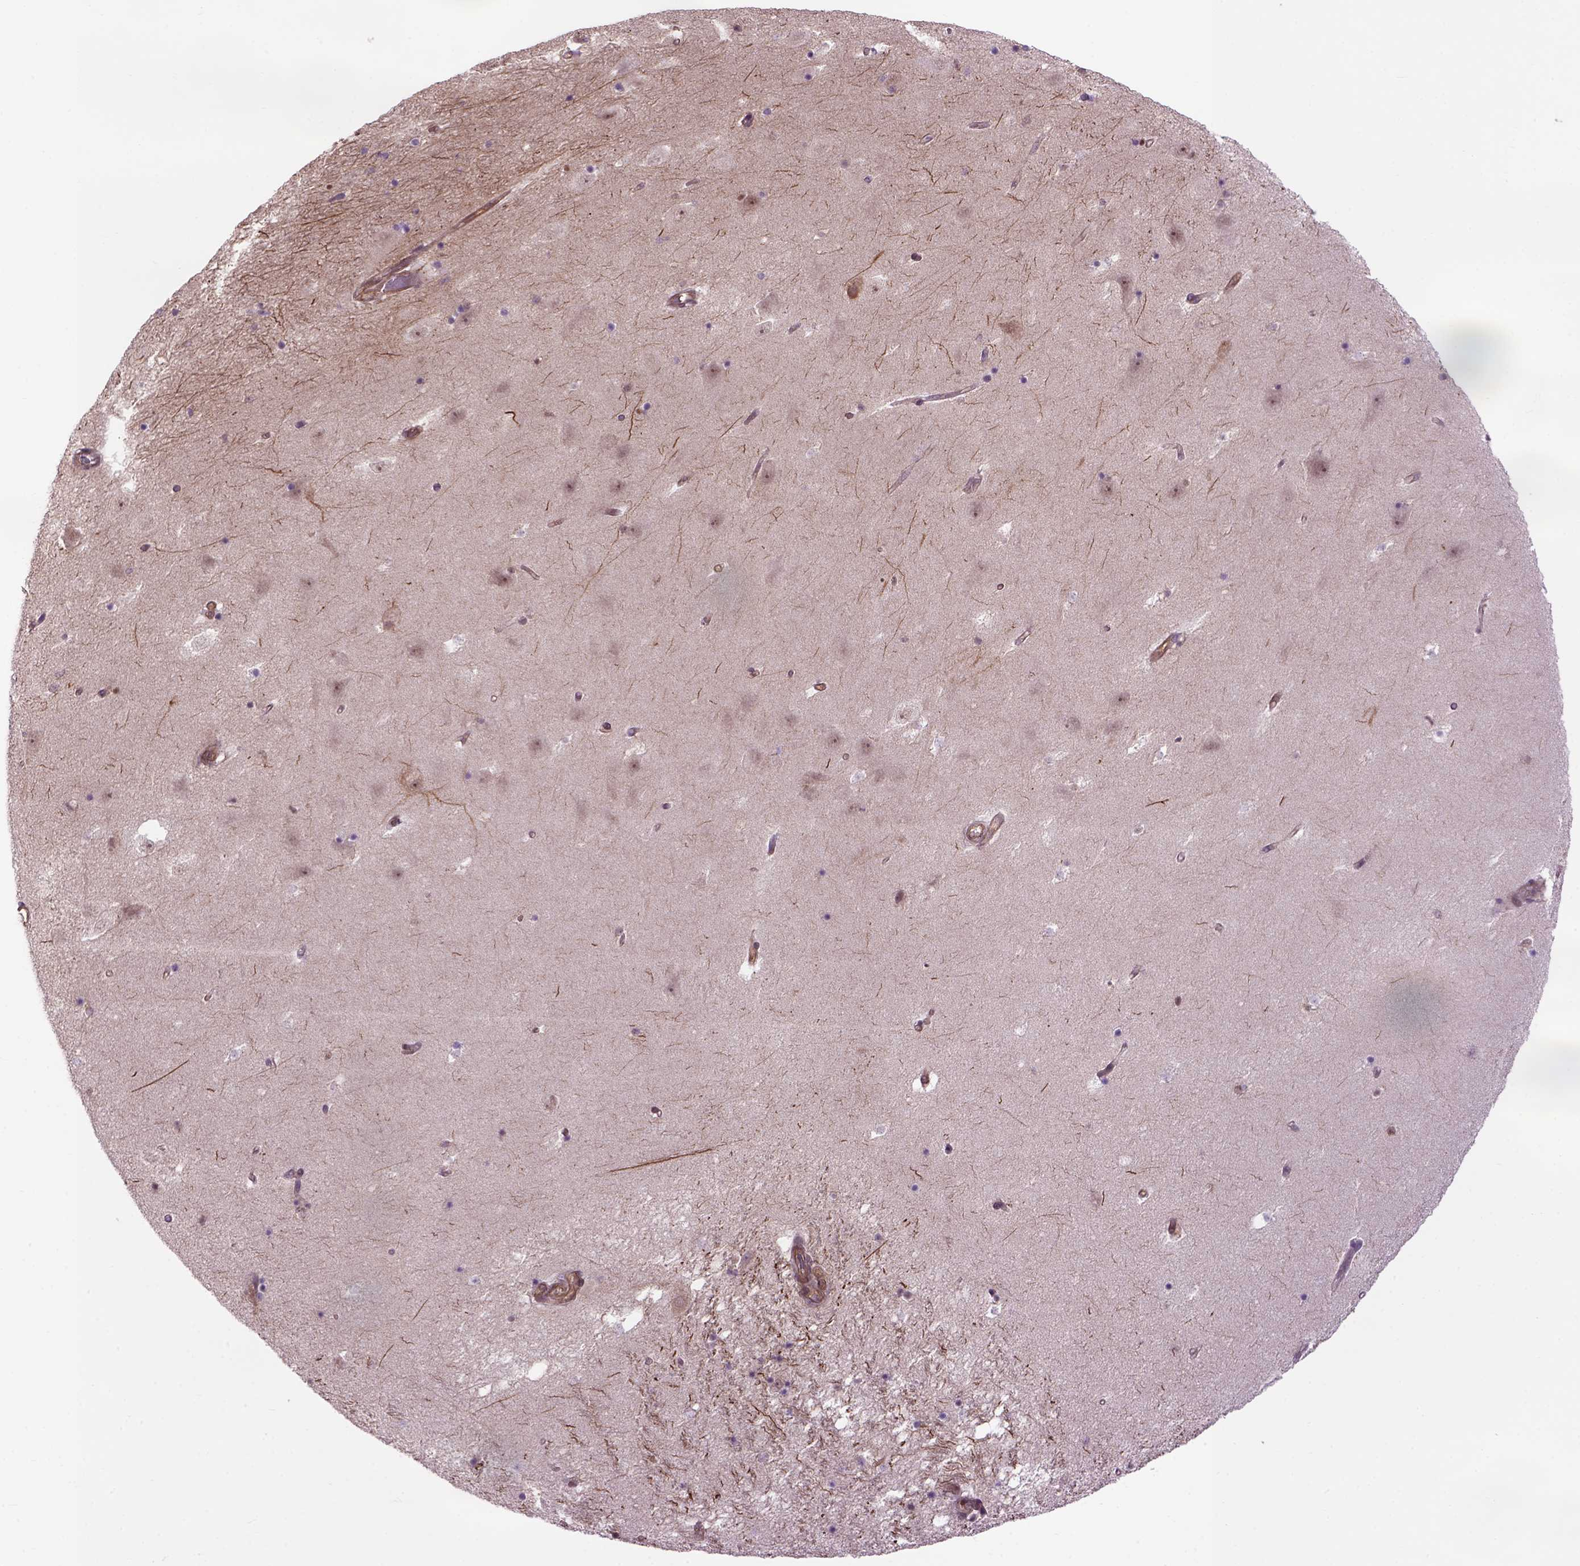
{"staining": {"intensity": "negative", "quantity": "none", "location": "none"}, "tissue": "hippocampus", "cell_type": "Glial cells", "image_type": "normal", "snomed": [{"axis": "morphology", "description": "Normal tissue, NOS"}, {"axis": "topography", "description": "Hippocampus"}], "caption": "Immunohistochemistry histopathology image of benign hippocampus stained for a protein (brown), which exhibits no staining in glial cells.", "gene": "CASKIN2", "patient": {"sex": "male", "age": 58}}